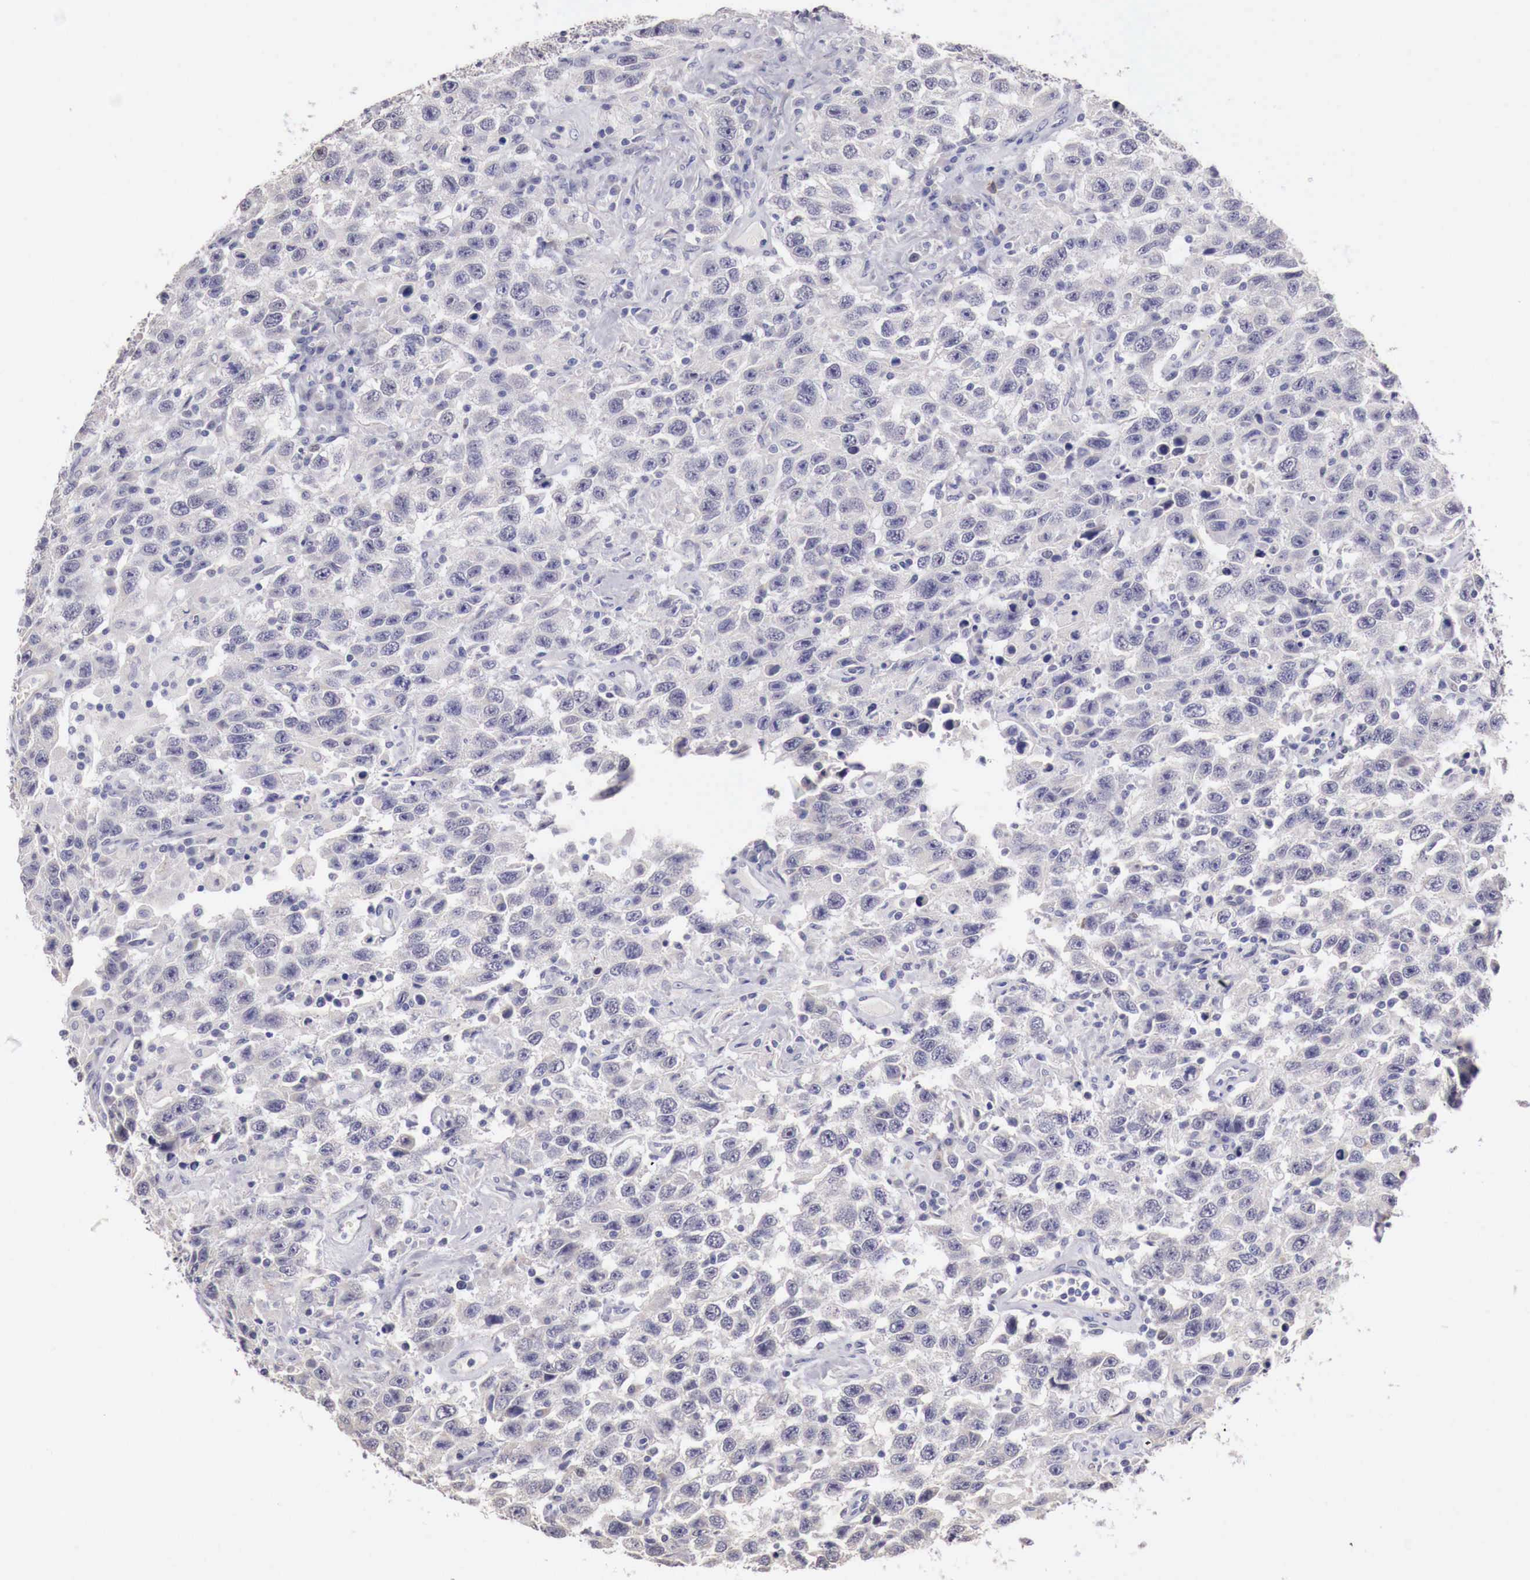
{"staining": {"intensity": "negative", "quantity": "none", "location": "none"}, "tissue": "testis cancer", "cell_type": "Tumor cells", "image_type": "cancer", "snomed": [{"axis": "morphology", "description": "Seminoma, NOS"}, {"axis": "topography", "description": "Testis"}], "caption": "The image demonstrates no significant staining in tumor cells of seminoma (testis).", "gene": "ENOX2", "patient": {"sex": "male", "age": 41}}